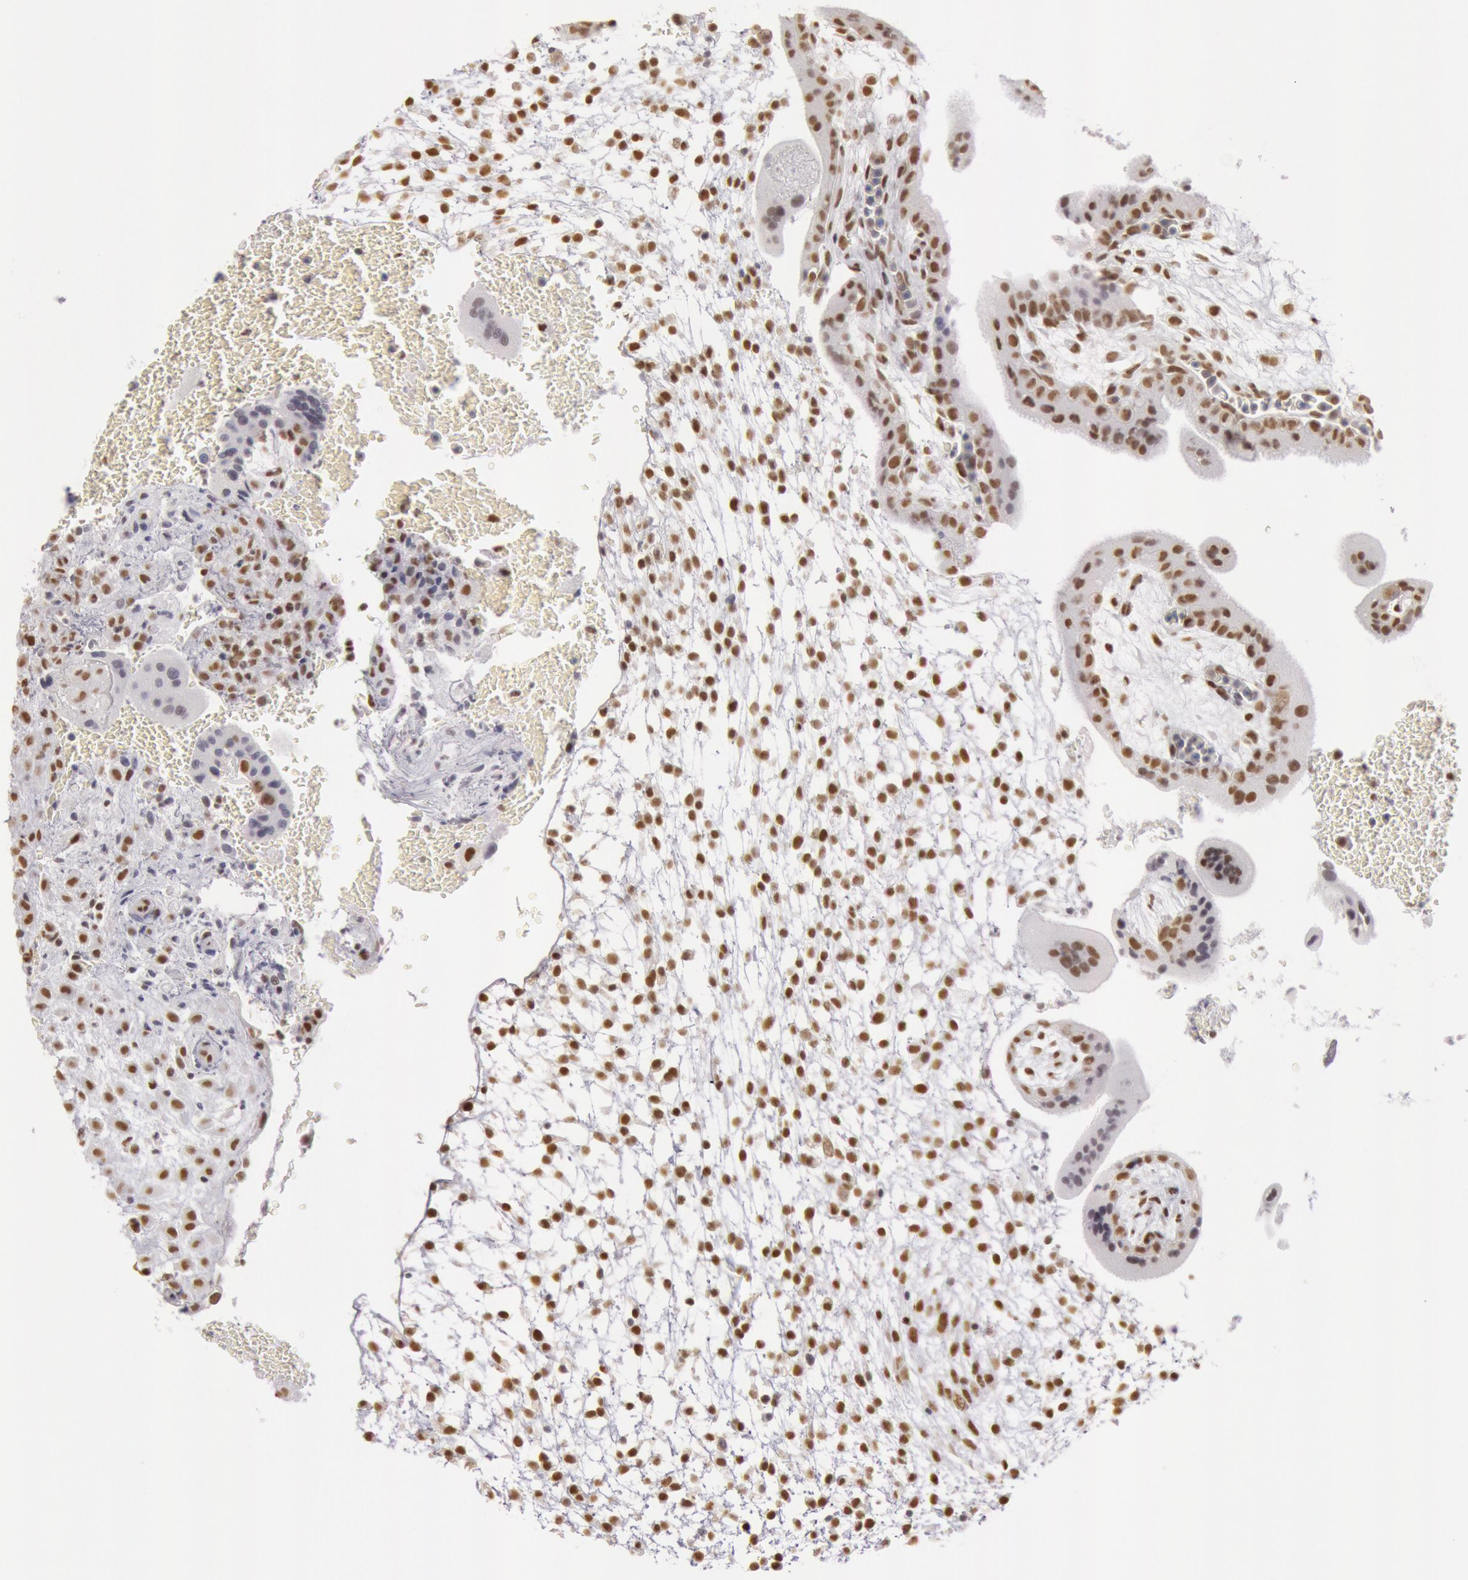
{"staining": {"intensity": "moderate", "quantity": ">75%", "location": "nuclear"}, "tissue": "placenta", "cell_type": "Decidual cells", "image_type": "normal", "snomed": [{"axis": "morphology", "description": "Normal tissue, NOS"}, {"axis": "topography", "description": "Placenta"}], "caption": "The immunohistochemical stain shows moderate nuclear expression in decidual cells of normal placenta.", "gene": "ESS2", "patient": {"sex": "female", "age": 35}}